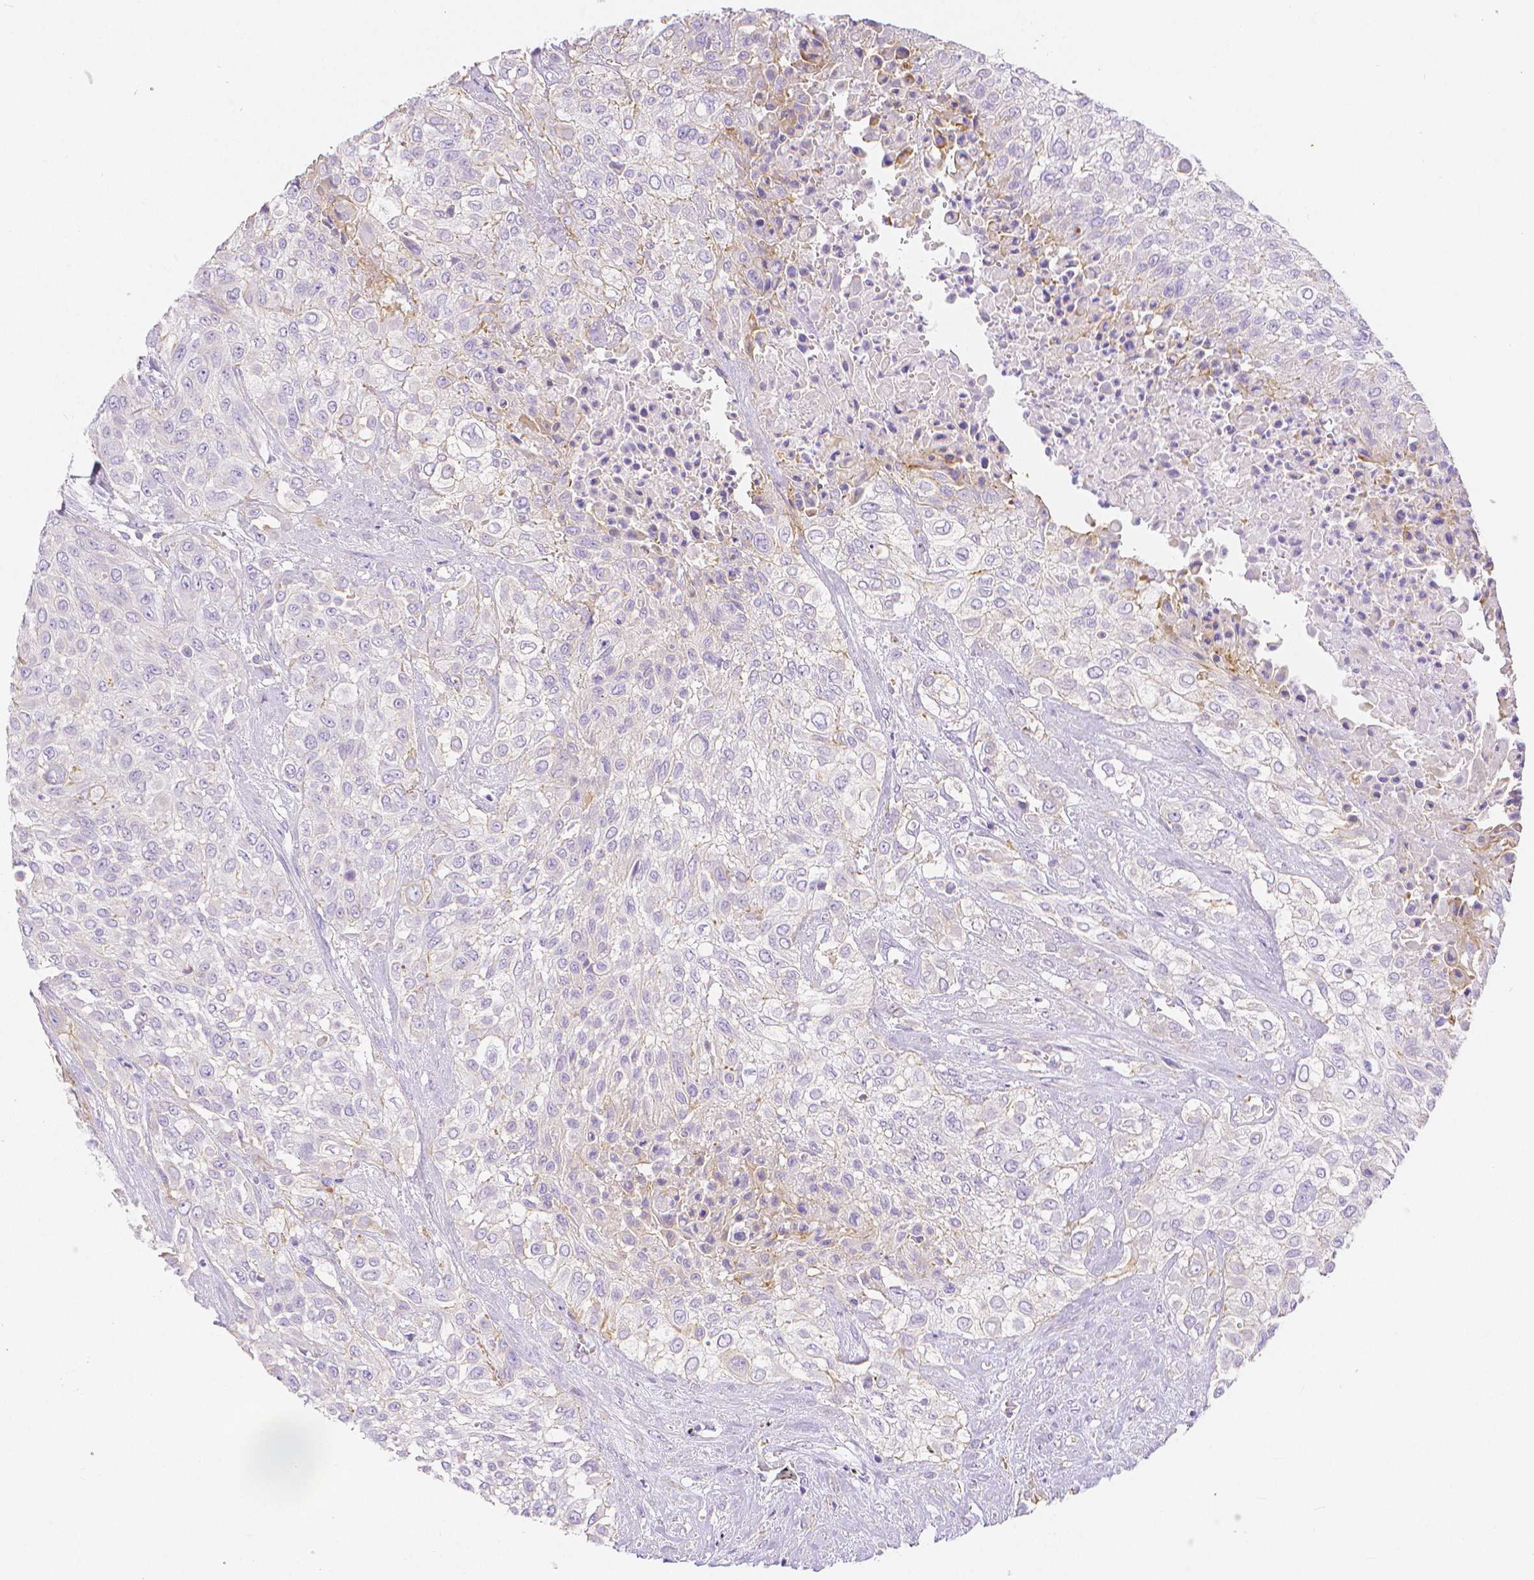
{"staining": {"intensity": "negative", "quantity": "none", "location": "none"}, "tissue": "urothelial cancer", "cell_type": "Tumor cells", "image_type": "cancer", "snomed": [{"axis": "morphology", "description": "Urothelial carcinoma, High grade"}, {"axis": "topography", "description": "Urinary bladder"}], "caption": "Human urothelial cancer stained for a protein using immunohistochemistry (IHC) exhibits no expression in tumor cells.", "gene": "SLC27A5", "patient": {"sex": "male", "age": 57}}